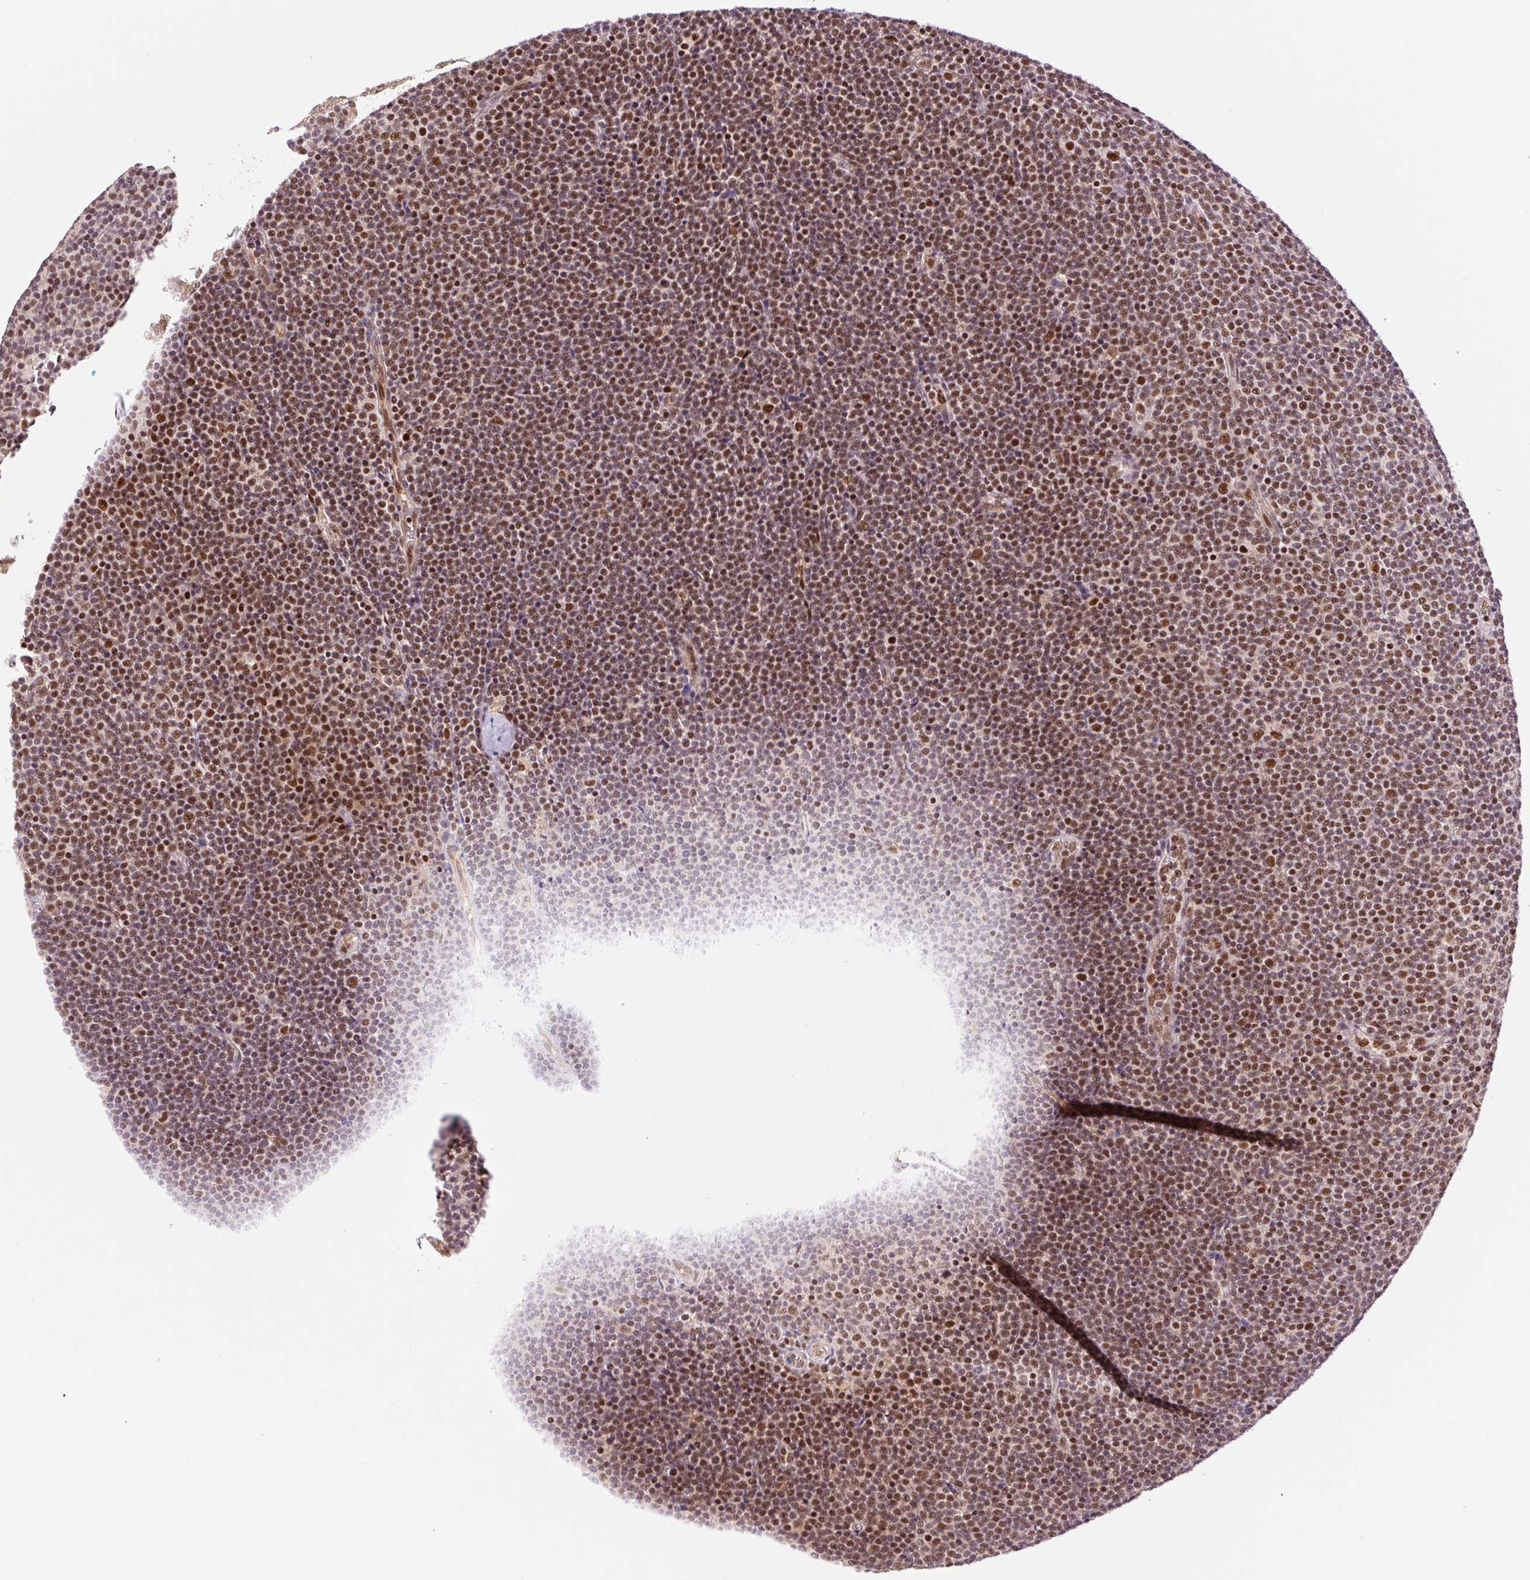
{"staining": {"intensity": "moderate", "quantity": "25%-75%", "location": "nuclear"}, "tissue": "lymphoma", "cell_type": "Tumor cells", "image_type": "cancer", "snomed": [{"axis": "morphology", "description": "Malignant lymphoma, non-Hodgkin's type, Low grade"}, {"axis": "topography", "description": "Lymph node"}], "caption": "High-magnification brightfield microscopy of lymphoma stained with DAB (brown) and counterstained with hematoxylin (blue). tumor cells exhibit moderate nuclear positivity is identified in approximately25%-75% of cells.", "gene": "INTS8", "patient": {"sex": "male", "age": 48}}